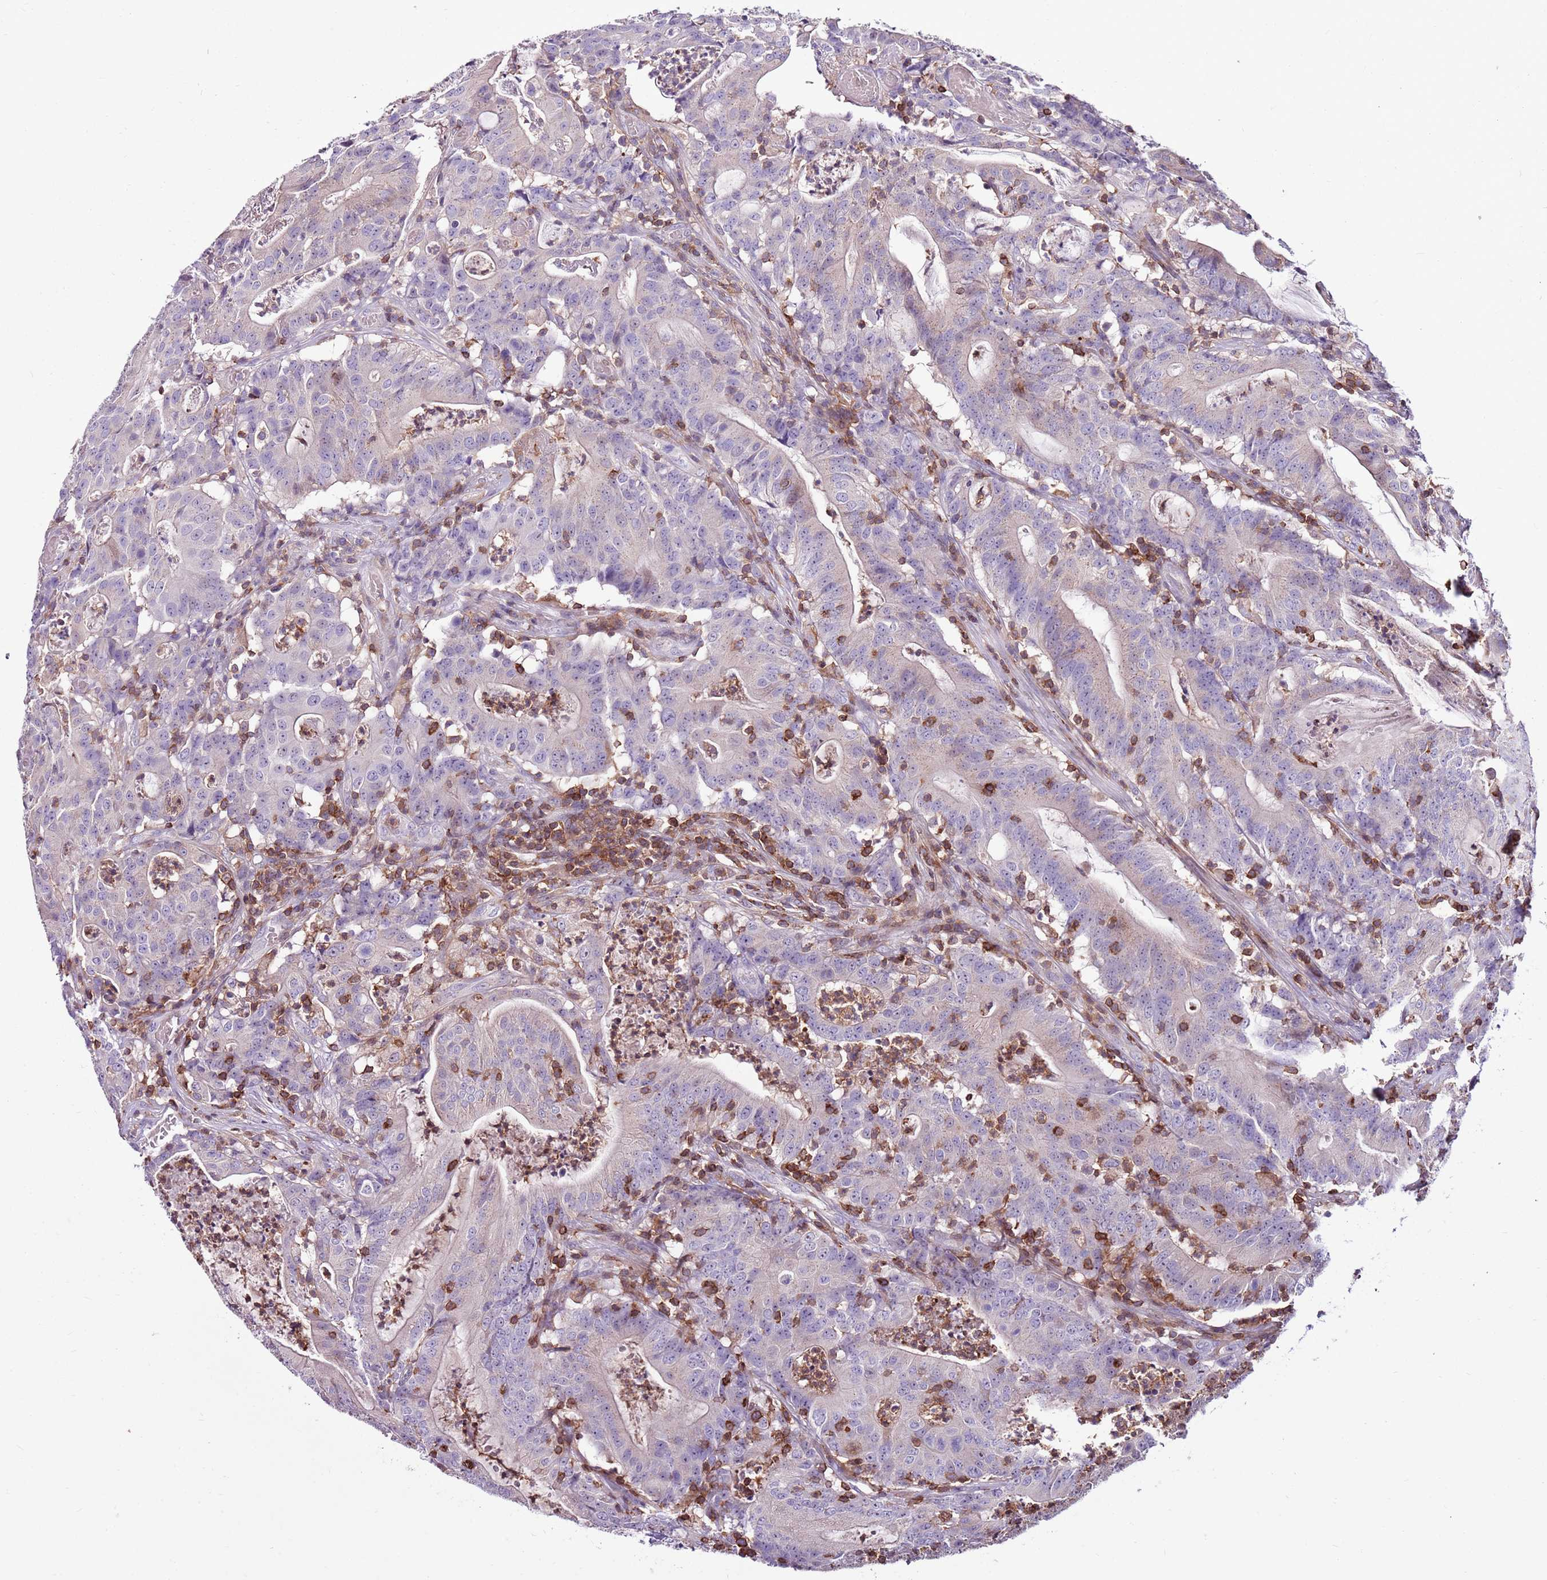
{"staining": {"intensity": "negative", "quantity": "none", "location": "none"}, "tissue": "colorectal cancer", "cell_type": "Tumor cells", "image_type": "cancer", "snomed": [{"axis": "morphology", "description": "Adenocarcinoma, NOS"}, {"axis": "topography", "description": "Colon"}], "caption": "Histopathology image shows no significant protein expression in tumor cells of colorectal adenocarcinoma.", "gene": "ZSWIM1", "patient": {"sex": "male", "age": 83}}